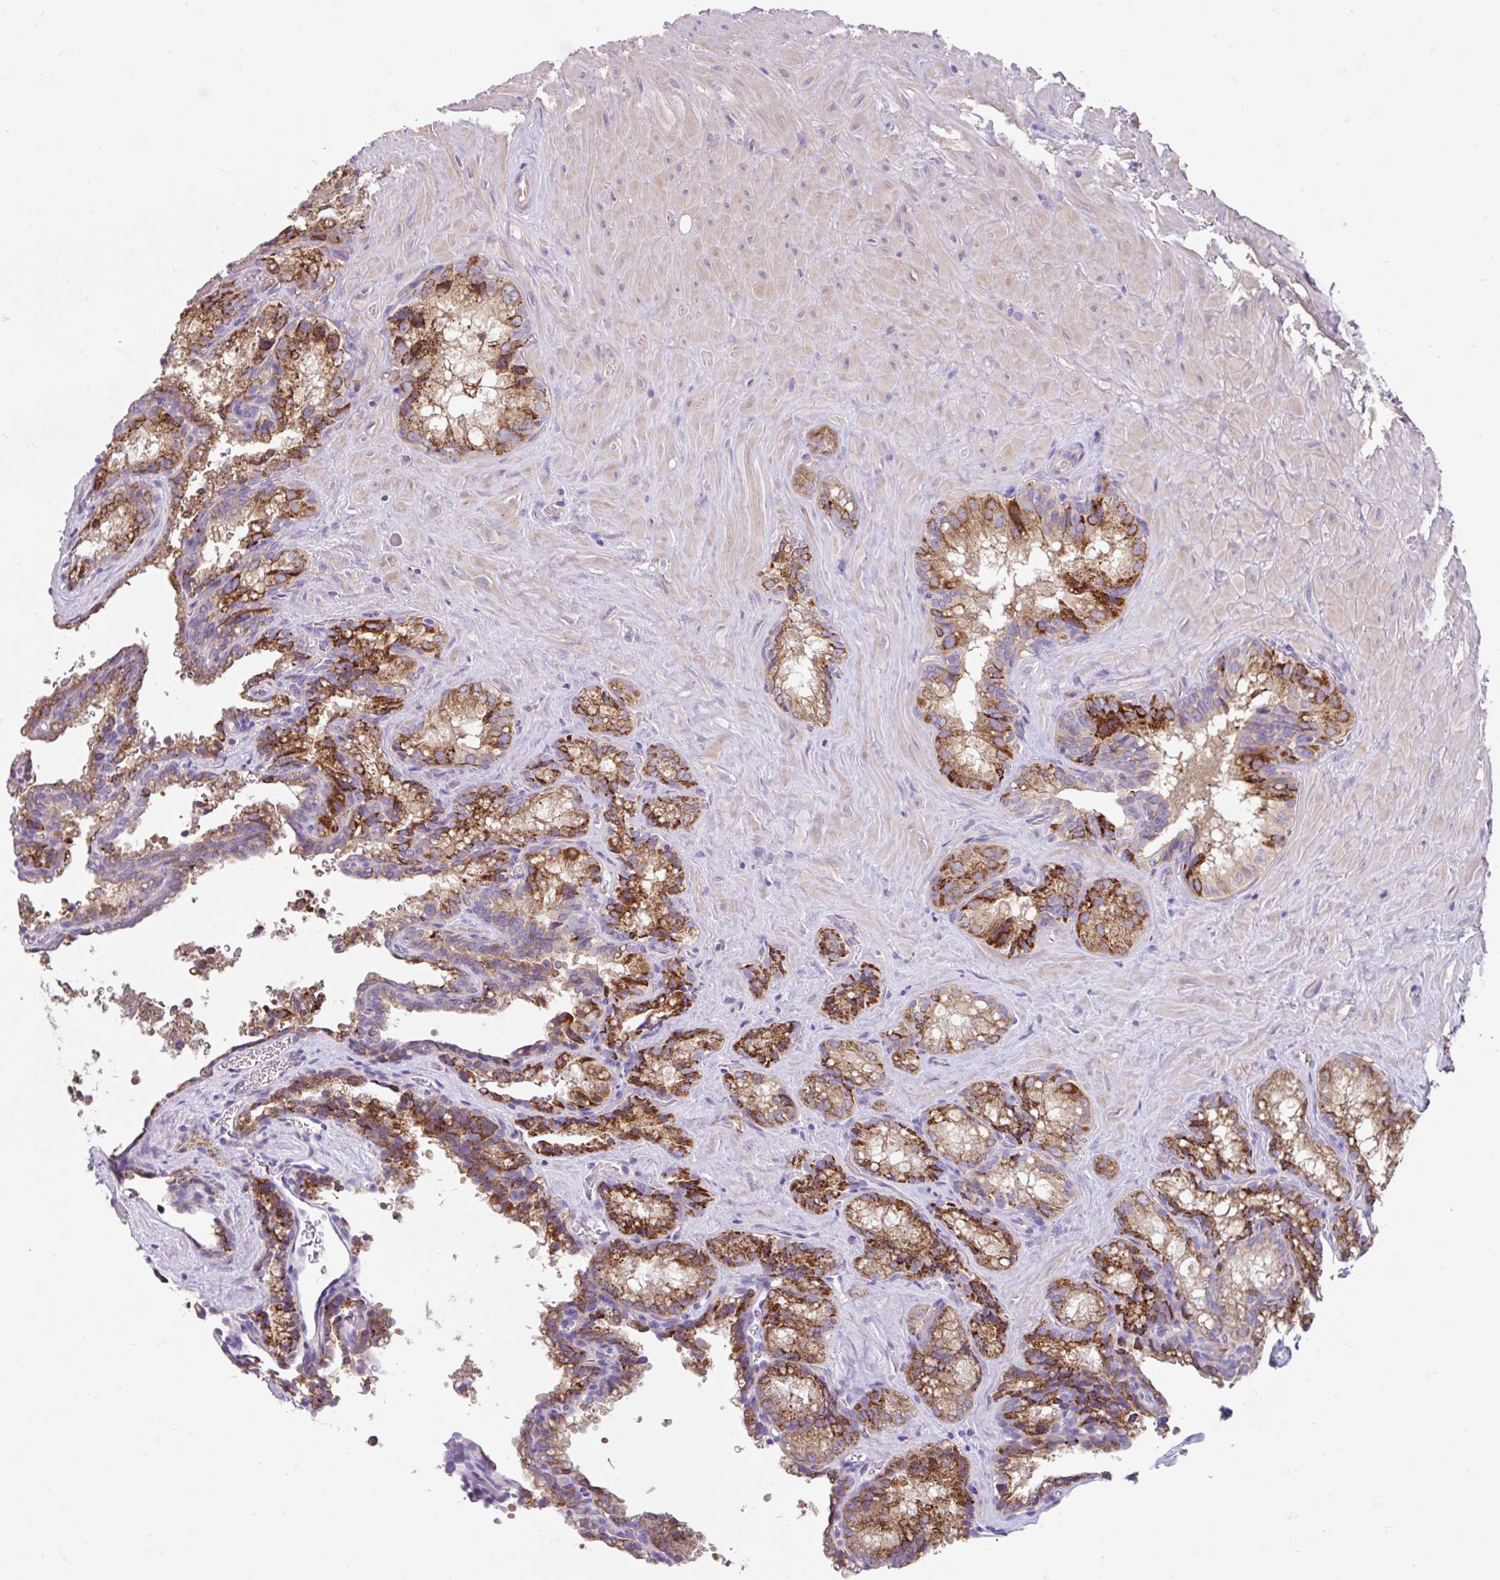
{"staining": {"intensity": "strong", "quantity": ">75%", "location": "cytoplasmic/membranous"}, "tissue": "seminal vesicle", "cell_type": "Glandular cells", "image_type": "normal", "snomed": [{"axis": "morphology", "description": "Normal tissue, NOS"}, {"axis": "topography", "description": "Seminal veicle"}], "caption": "Protein staining of benign seminal vesicle exhibits strong cytoplasmic/membranous expression in about >75% of glandular cells. Nuclei are stained in blue.", "gene": "RALBP1", "patient": {"sex": "male", "age": 47}}